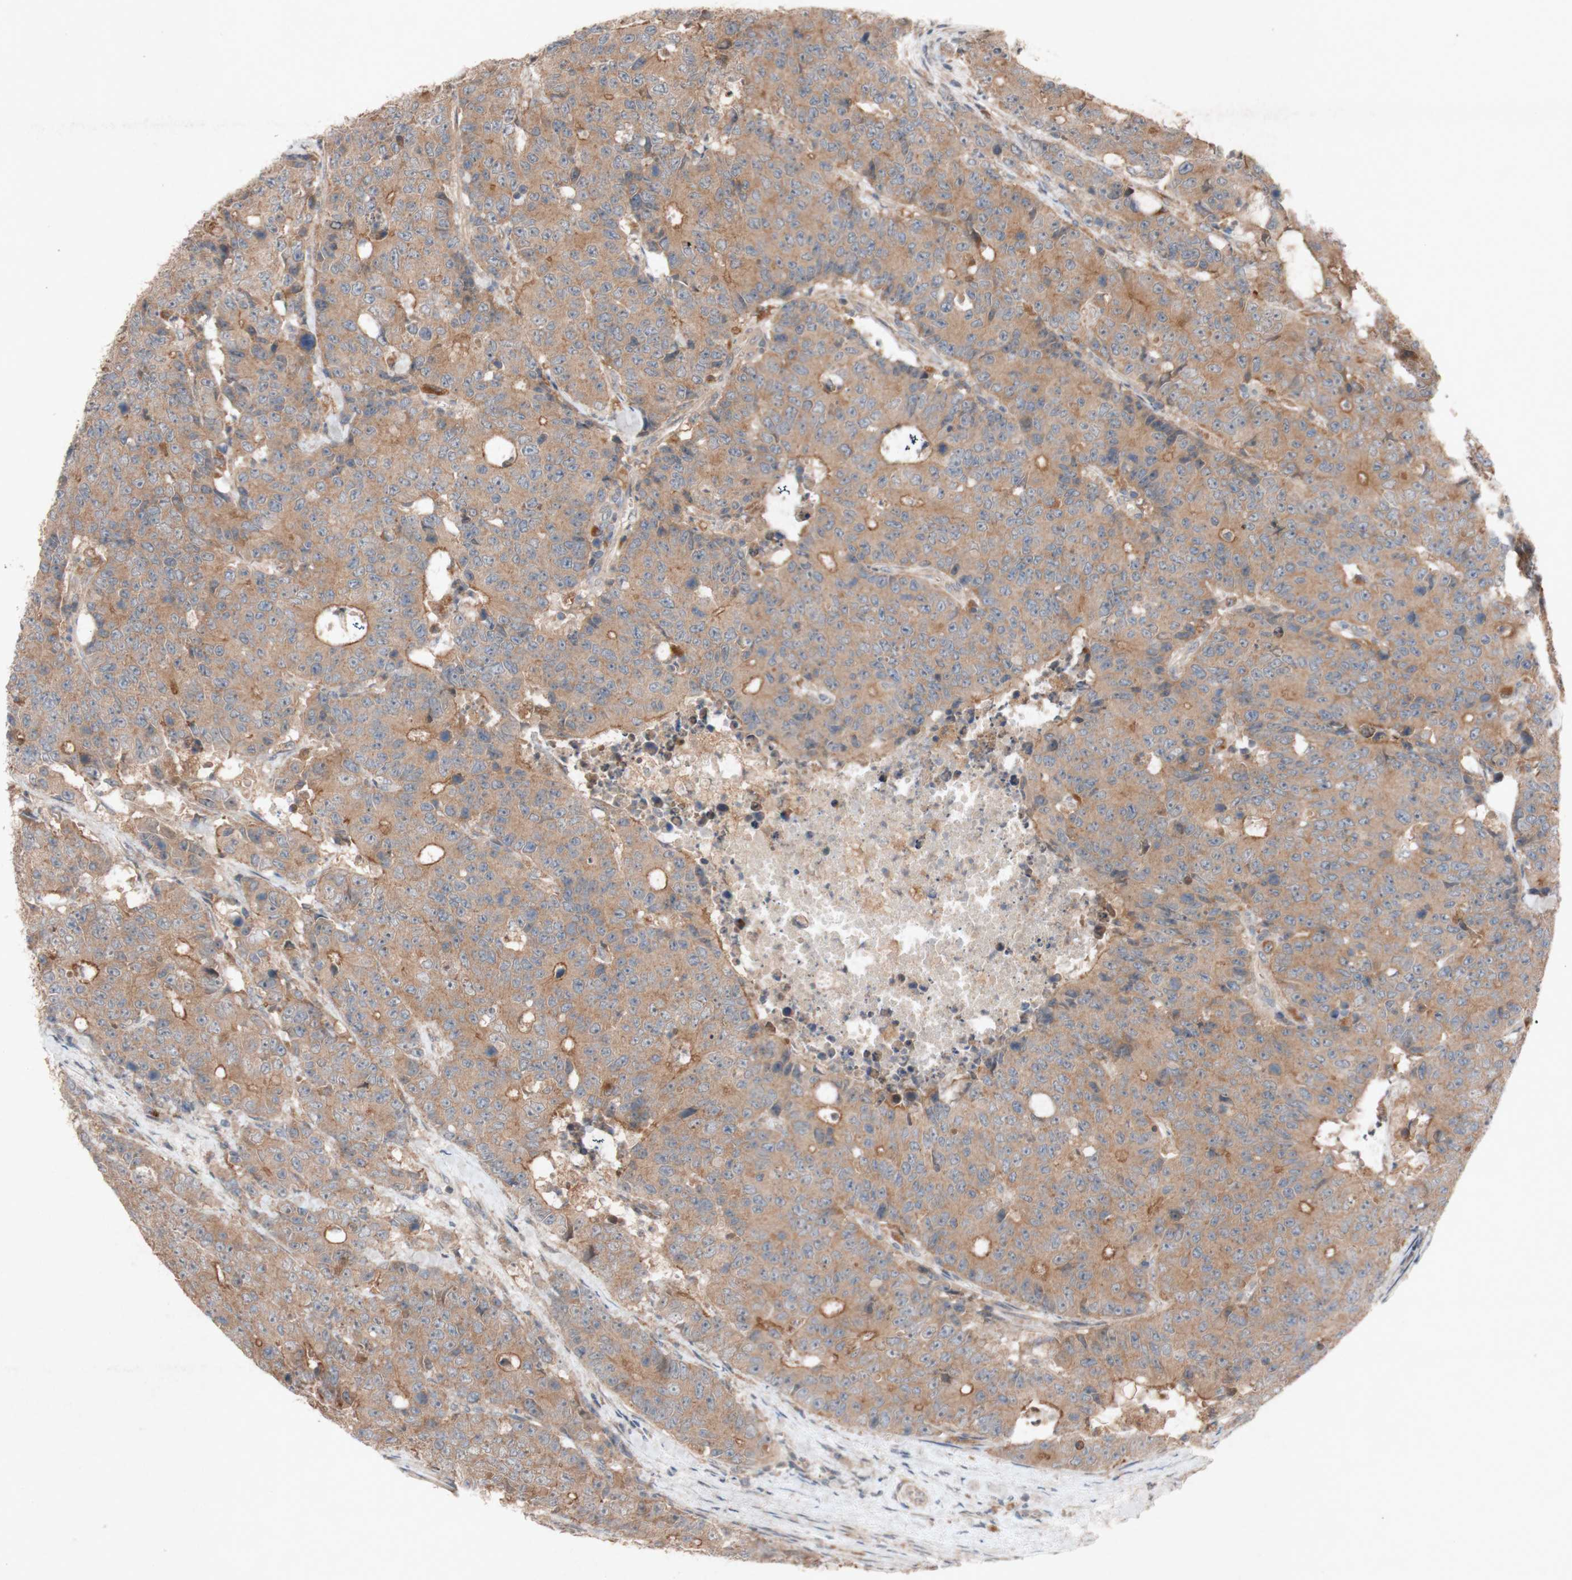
{"staining": {"intensity": "moderate", "quantity": ">75%", "location": "cytoplasmic/membranous"}, "tissue": "colorectal cancer", "cell_type": "Tumor cells", "image_type": "cancer", "snomed": [{"axis": "morphology", "description": "Adenocarcinoma, NOS"}, {"axis": "topography", "description": "Colon"}], "caption": "Approximately >75% of tumor cells in human colorectal cancer (adenocarcinoma) show moderate cytoplasmic/membranous protein expression as visualized by brown immunohistochemical staining.", "gene": "ATP6V1F", "patient": {"sex": "female", "age": 86}}